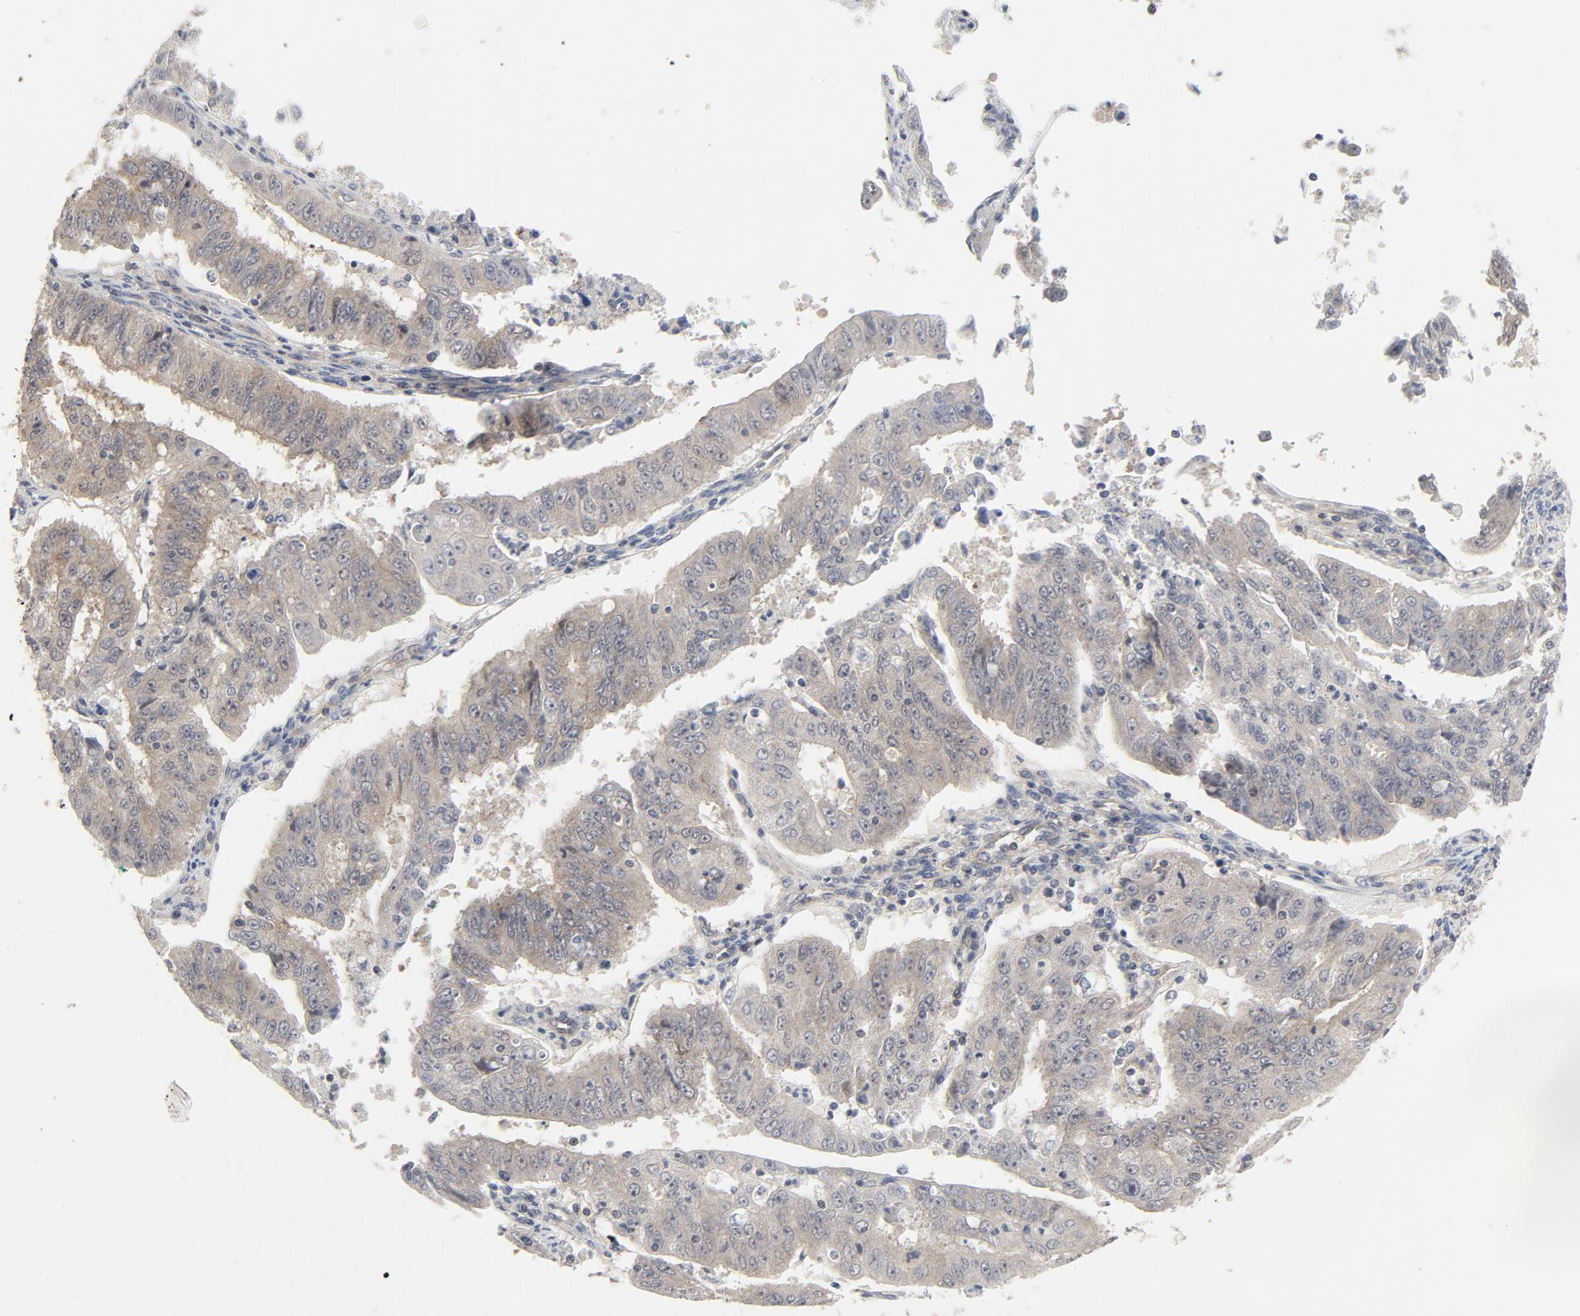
{"staining": {"intensity": "weak", "quantity": "25%-75%", "location": "cytoplasmic/membranous"}, "tissue": "endometrial cancer", "cell_type": "Tumor cells", "image_type": "cancer", "snomed": [{"axis": "morphology", "description": "Adenocarcinoma, NOS"}, {"axis": "topography", "description": "Endometrium"}], "caption": "The histopathology image displays a brown stain indicating the presence of a protein in the cytoplasmic/membranous of tumor cells in endometrial adenocarcinoma.", "gene": "MAP2K7", "patient": {"sex": "female", "age": 42}}